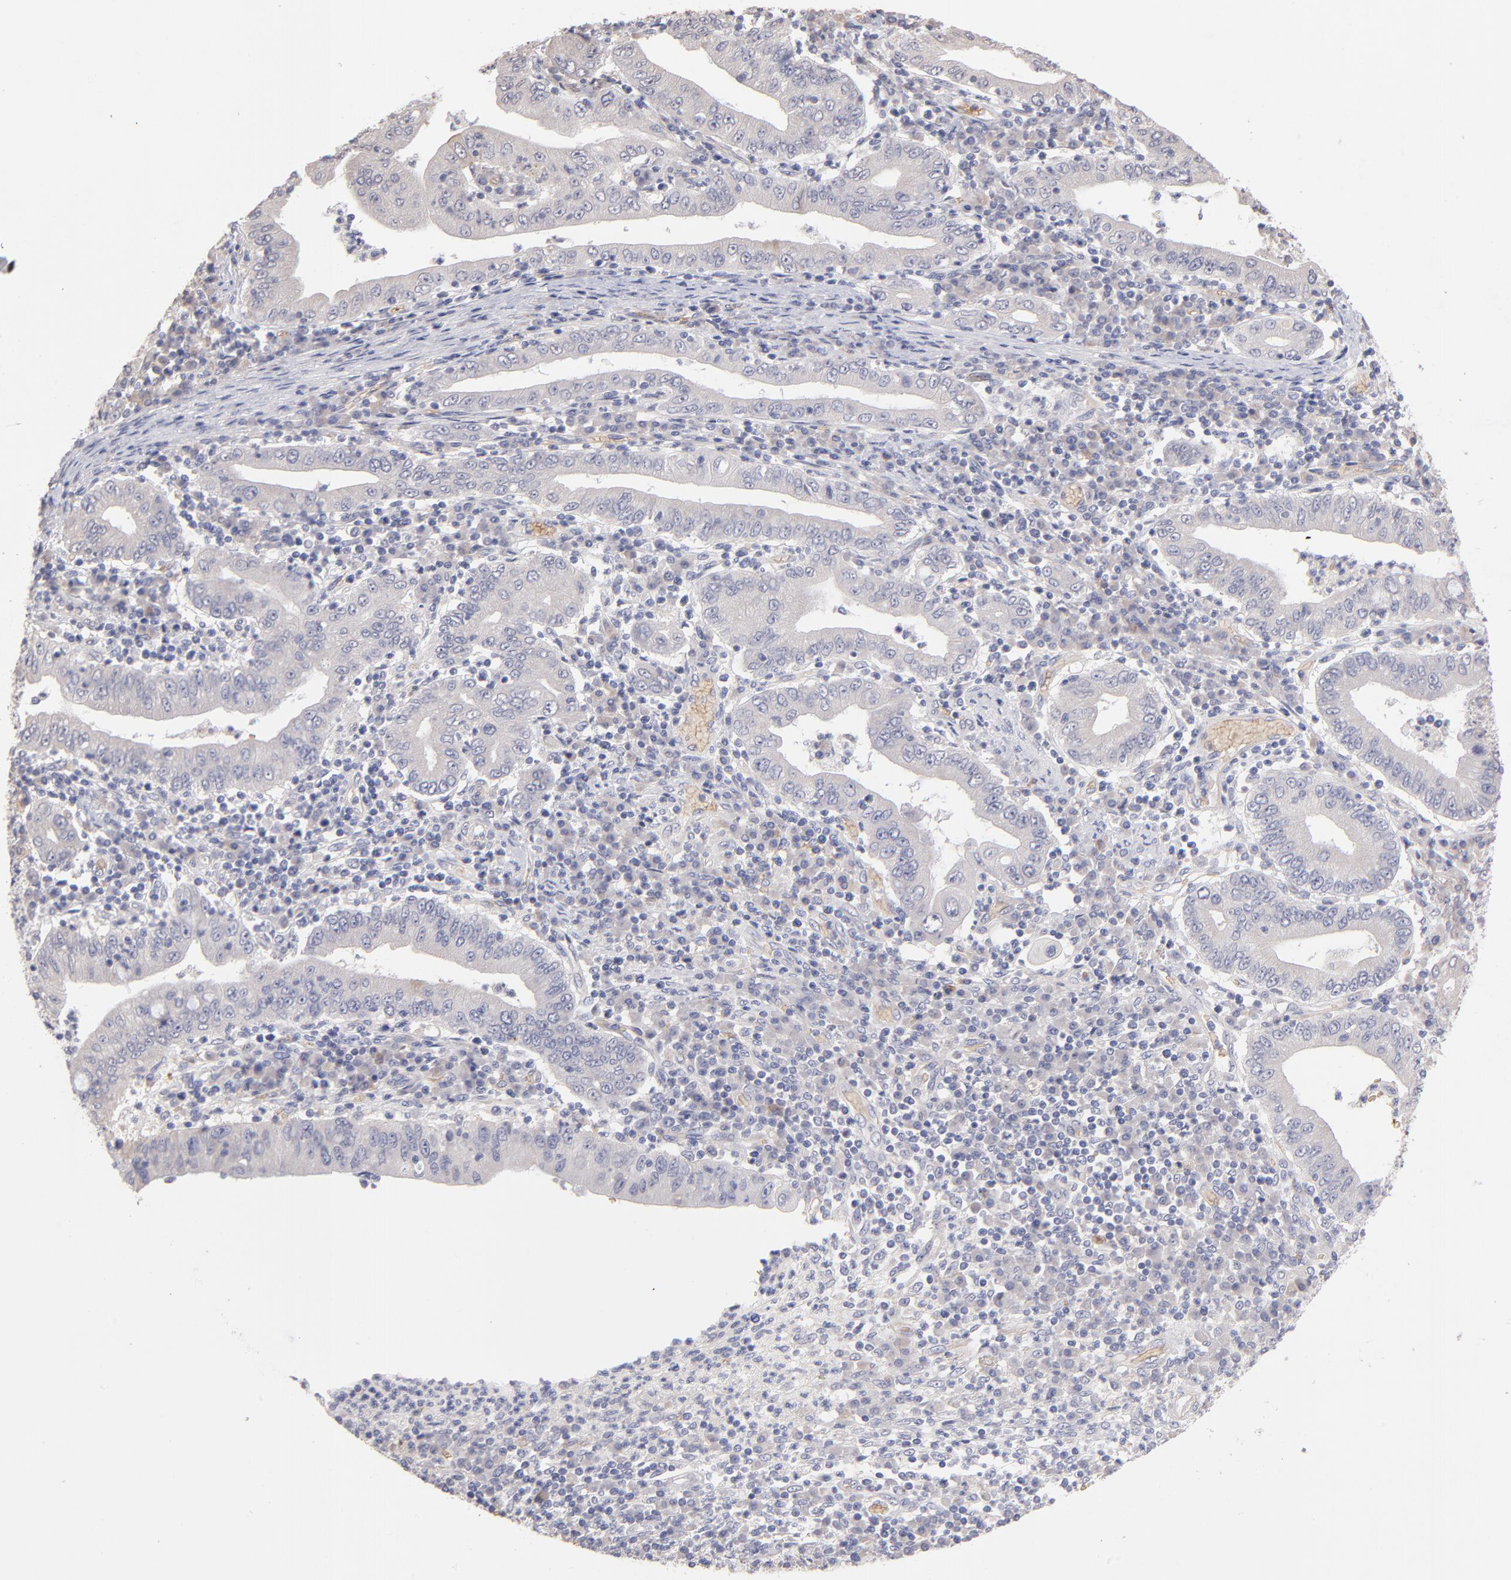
{"staining": {"intensity": "negative", "quantity": "none", "location": "none"}, "tissue": "stomach cancer", "cell_type": "Tumor cells", "image_type": "cancer", "snomed": [{"axis": "morphology", "description": "Normal tissue, NOS"}, {"axis": "morphology", "description": "Adenocarcinoma, NOS"}, {"axis": "topography", "description": "Esophagus"}, {"axis": "topography", "description": "Stomach, upper"}, {"axis": "topography", "description": "Peripheral nerve tissue"}], "caption": "DAB immunohistochemical staining of stomach cancer (adenocarcinoma) shows no significant staining in tumor cells. (Stains: DAB IHC with hematoxylin counter stain, Microscopy: brightfield microscopy at high magnification).", "gene": "F13B", "patient": {"sex": "male", "age": 62}}